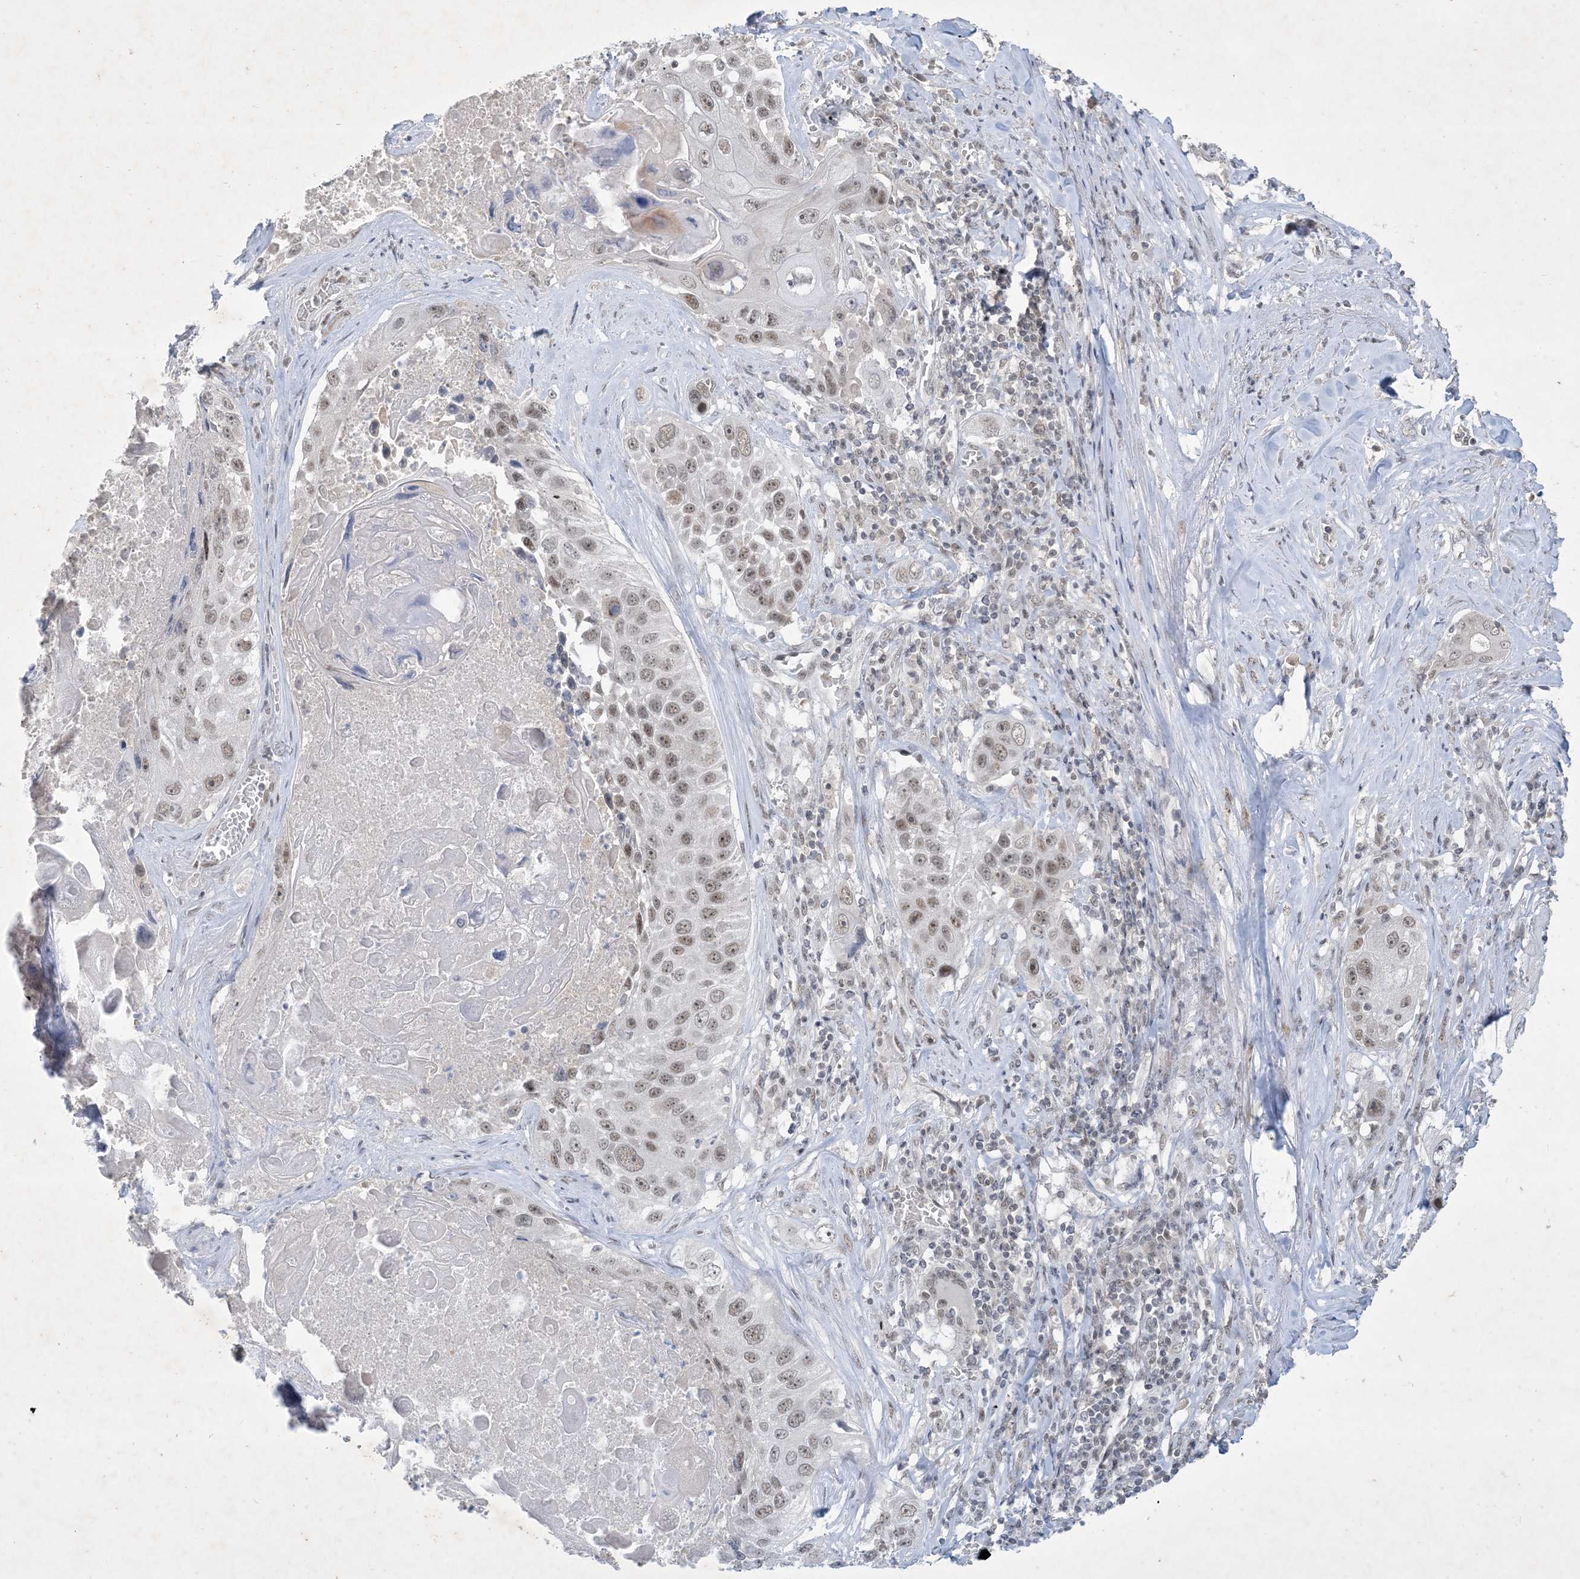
{"staining": {"intensity": "moderate", "quantity": ">75%", "location": "nuclear"}, "tissue": "lung cancer", "cell_type": "Tumor cells", "image_type": "cancer", "snomed": [{"axis": "morphology", "description": "Squamous cell carcinoma, NOS"}, {"axis": "topography", "description": "Lung"}], "caption": "Immunohistochemistry (IHC) micrograph of neoplastic tissue: human lung cancer (squamous cell carcinoma) stained using immunohistochemistry demonstrates medium levels of moderate protein expression localized specifically in the nuclear of tumor cells, appearing as a nuclear brown color.", "gene": "ZNF674", "patient": {"sex": "male", "age": 61}}